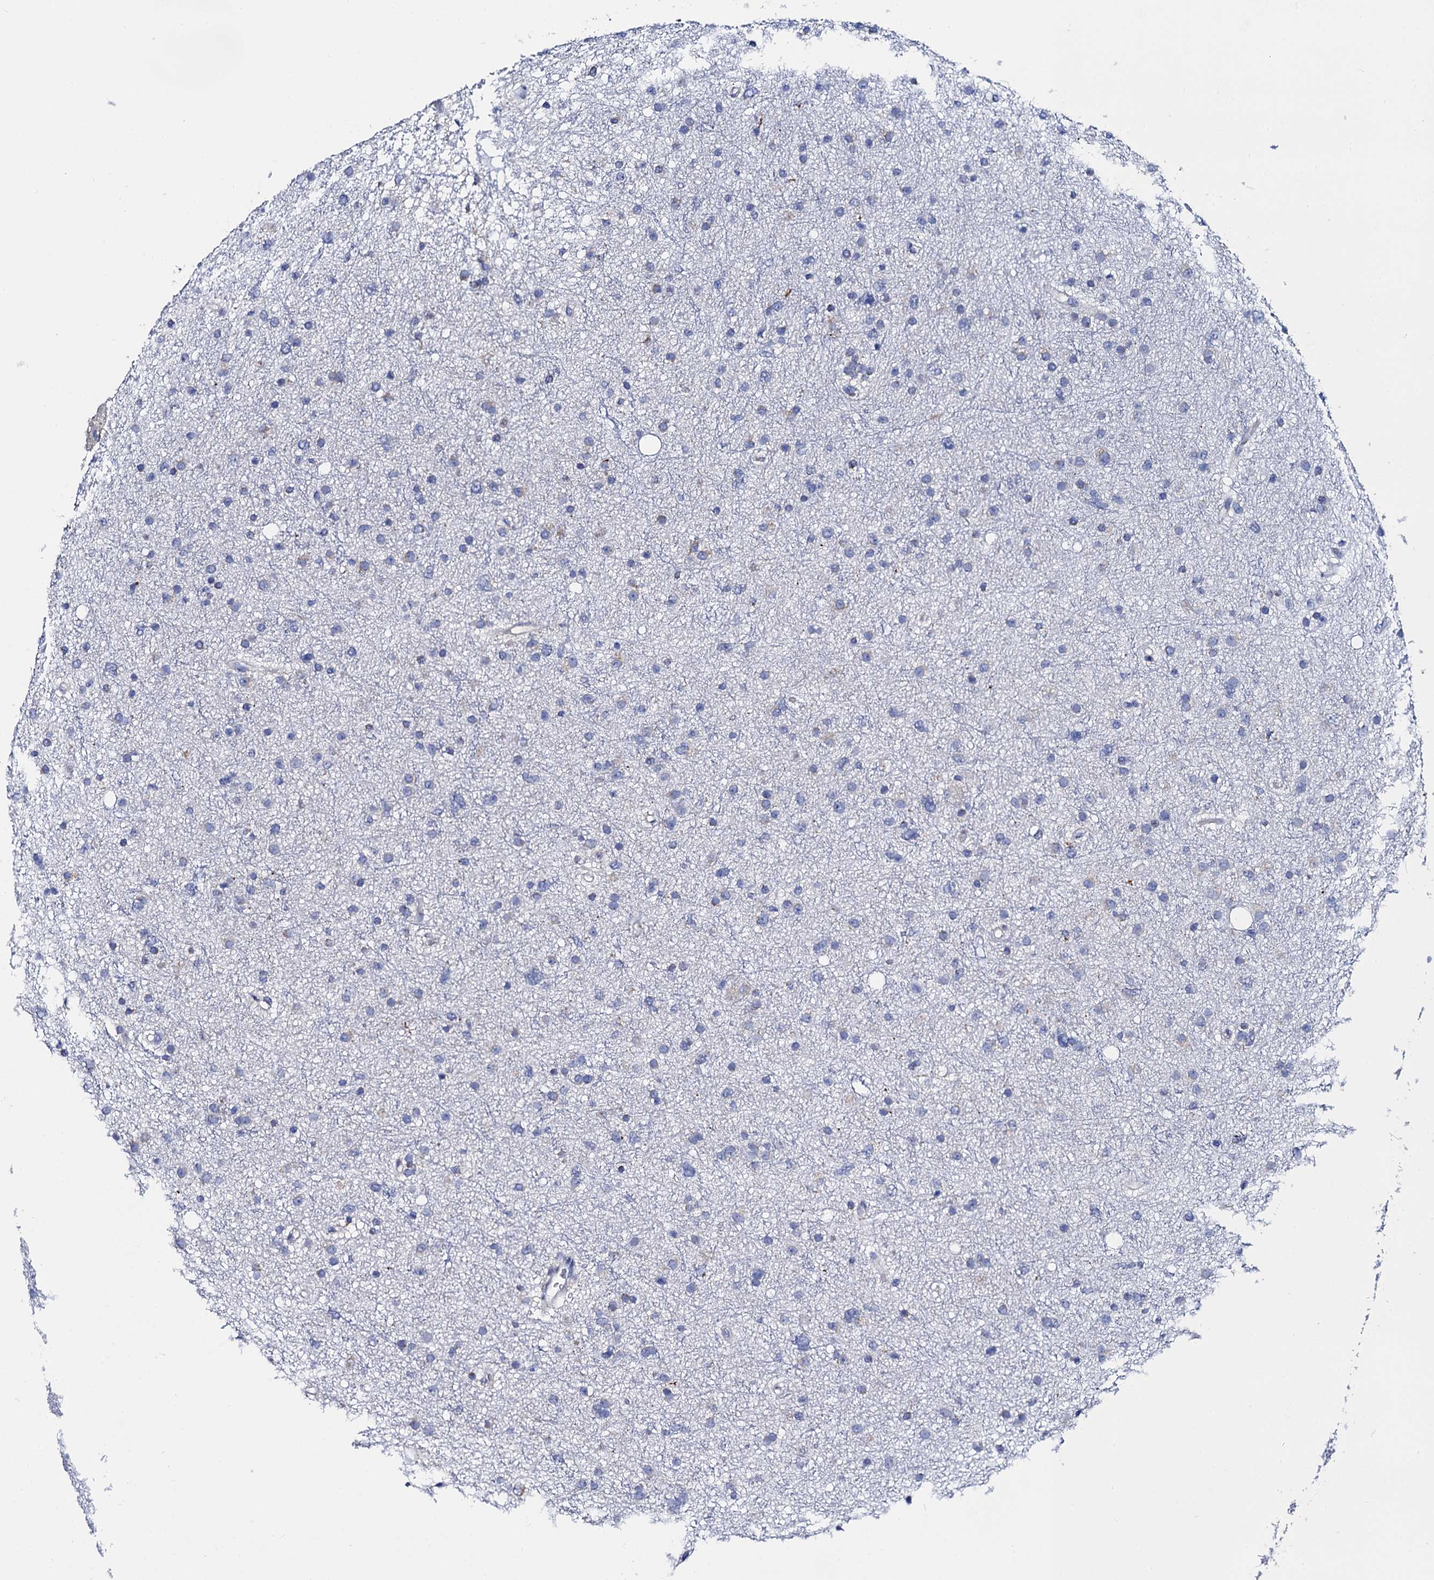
{"staining": {"intensity": "negative", "quantity": "none", "location": "none"}, "tissue": "glioma", "cell_type": "Tumor cells", "image_type": "cancer", "snomed": [{"axis": "morphology", "description": "Glioma, malignant, Low grade"}, {"axis": "topography", "description": "Cerebral cortex"}], "caption": "Tumor cells are negative for protein expression in human malignant low-grade glioma.", "gene": "ACADSB", "patient": {"sex": "female", "age": 39}}